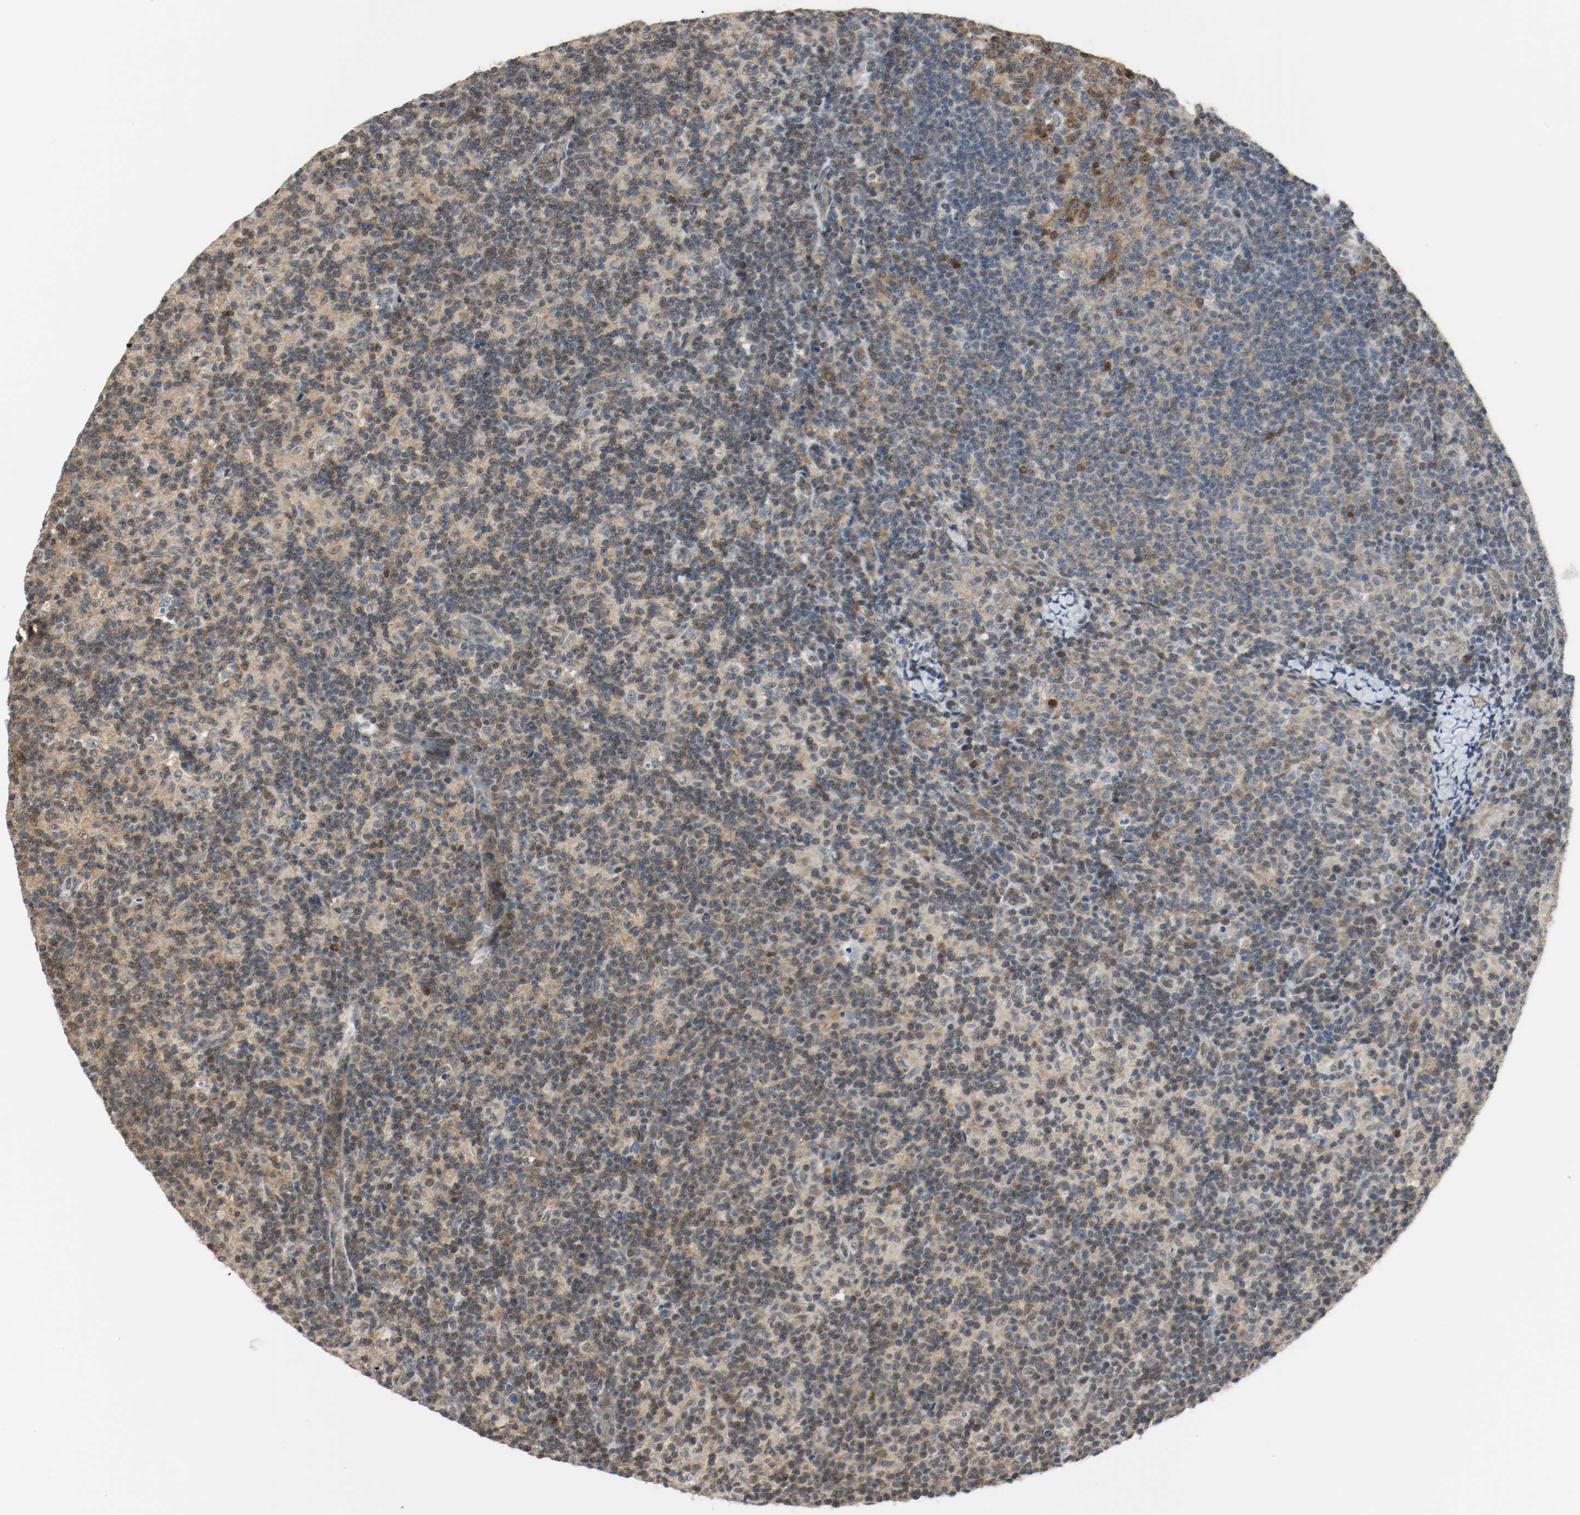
{"staining": {"intensity": "moderate", "quantity": ">75%", "location": "cytoplasmic/membranous,nuclear"}, "tissue": "lymph node", "cell_type": "Germinal center cells", "image_type": "normal", "snomed": [{"axis": "morphology", "description": "Normal tissue, NOS"}, {"axis": "morphology", "description": "Inflammation, NOS"}, {"axis": "topography", "description": "Lymph node"}], "caption": "Germinal center cells demonstrate medium levels of moderate cytoplasmic/membranous,nuclear positivity in about >75% of cells in benign lymph node. Nuclei are stained in blue.", "gene": "PPME1", "patient": {"sex": "male", "age": 55}}